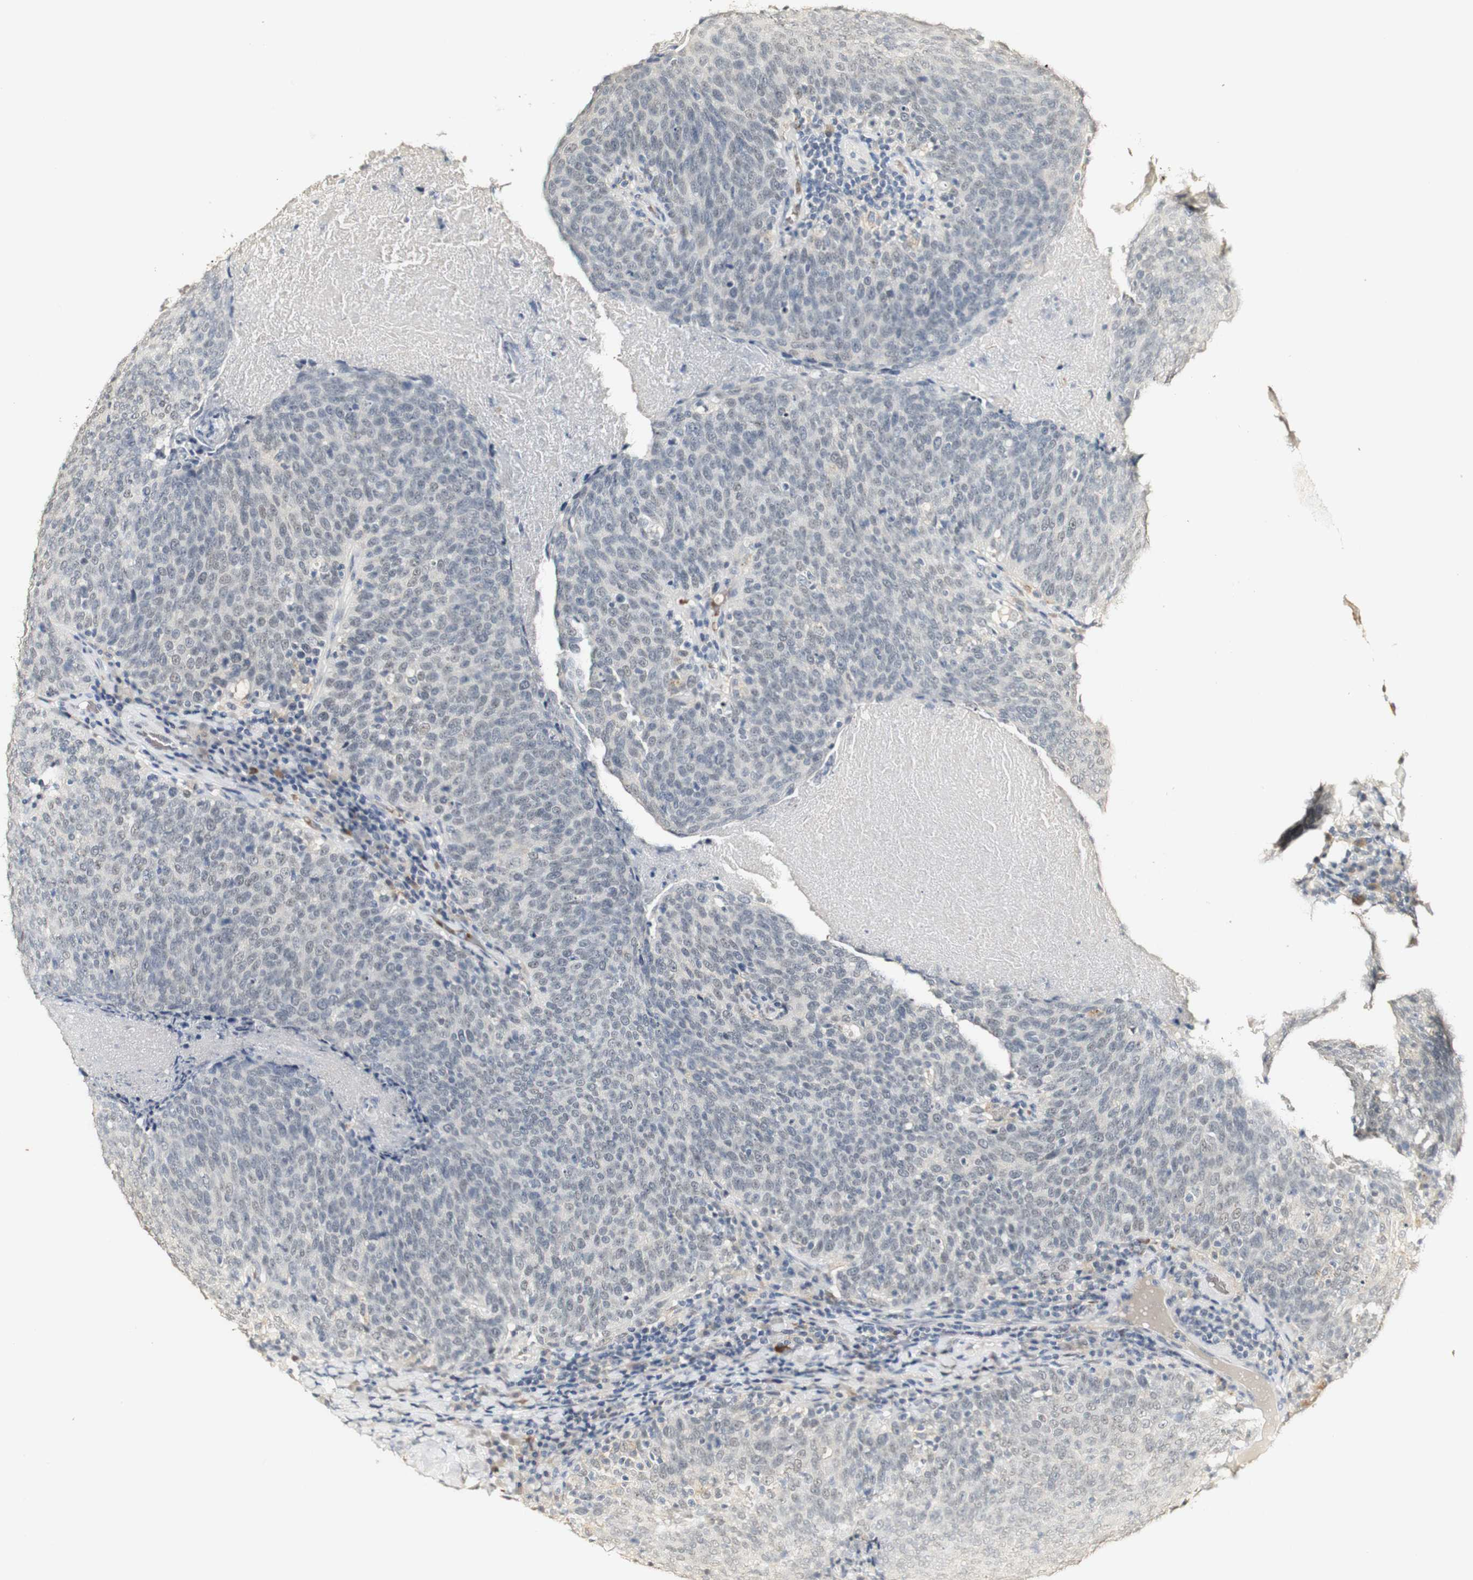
{"staining": {"intensity": "weak", "quantity": "<25%", "location": "nuclear"}, "tissue": "head and neck cancer", "cell_type": "Tumor cells", "image_type": "cancer", "snomed": [{"axis": "morphology", "description": "Squamous cell carcinoma, NOS"}, {"axis": "morphology", "description": "Squamous cell carcinoma, metastatic, NOS"}, {"axis": "topography", "description": "Lymph node"}, {"axis": "topography", "description": "Head-Neck"}], "caption": "High magnification brightfield microscopy of head and neck squamous cell carcinoma stained with DAB (brown) and counterstained with hematoxylin (blue): tumor cells show no significant staining. Nuclei are stained in blue.", "gene": "SYT7", "patient": {"sex": "male", "age": 62}}